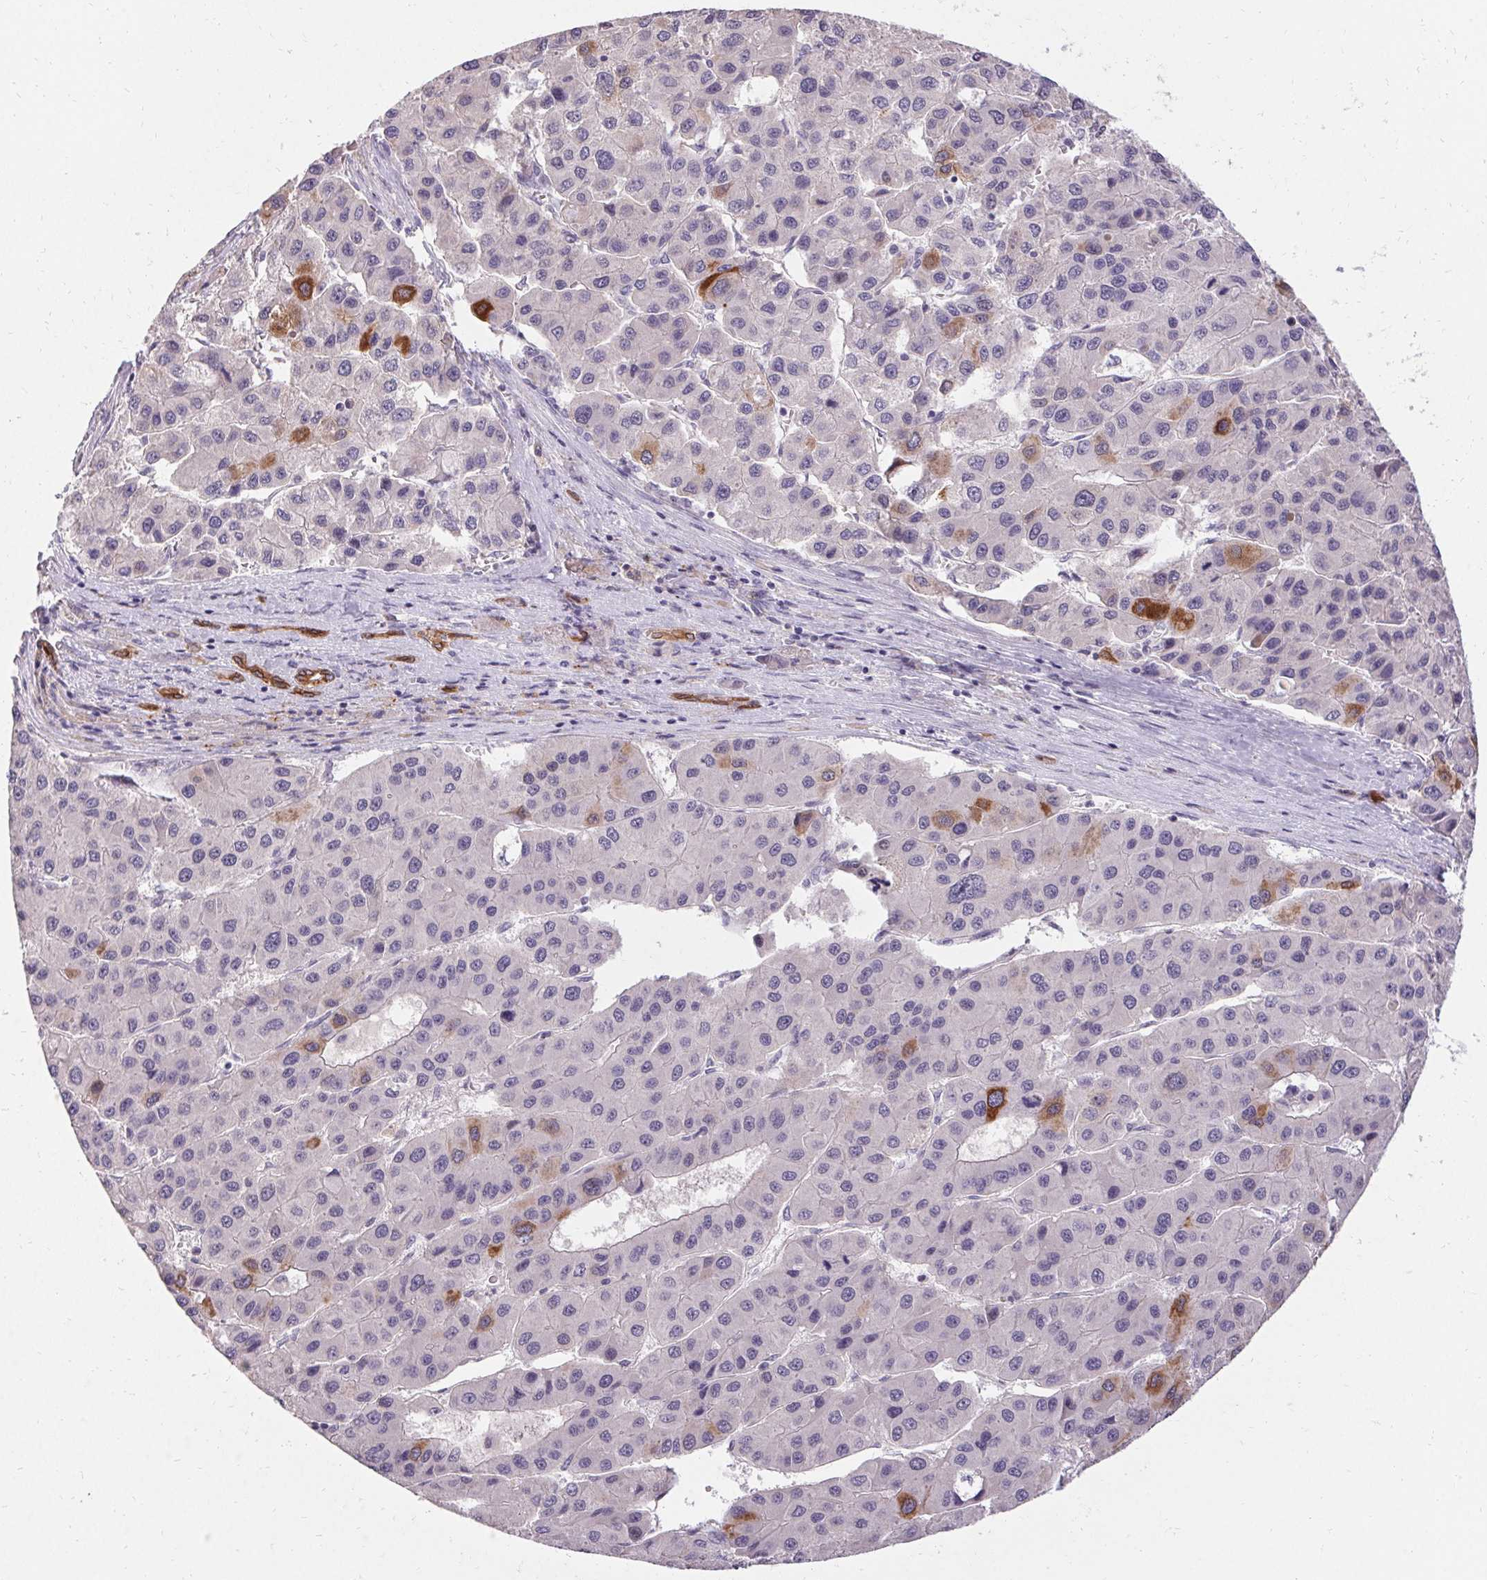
{"staining": {"intensity": "strong", "quantity": "<25%", "location": "cytoplasmic/membranous"}, "tissue": "liver cancer", "cell_type": "Tumor cells", "image_type": "cancer", "snomed": [{"axis": "morphology", "description": "Carcinoma, Hepatocellular, NOS"}, {"axis": "topography", "description": "Liver"}], "caption": "Immunohistochemical staining of human liver cancer (hepatocellular carcinoma) displays strong cytoplasmic/membranous protein staining in about <25% of tumor cells. (Stains: DAB in brown, nuclei in blue, Microscopy: brightfield microscopy at high magnification).", "gene": "HSD17B3", "patient": {"sex": "male", "age": 73}}